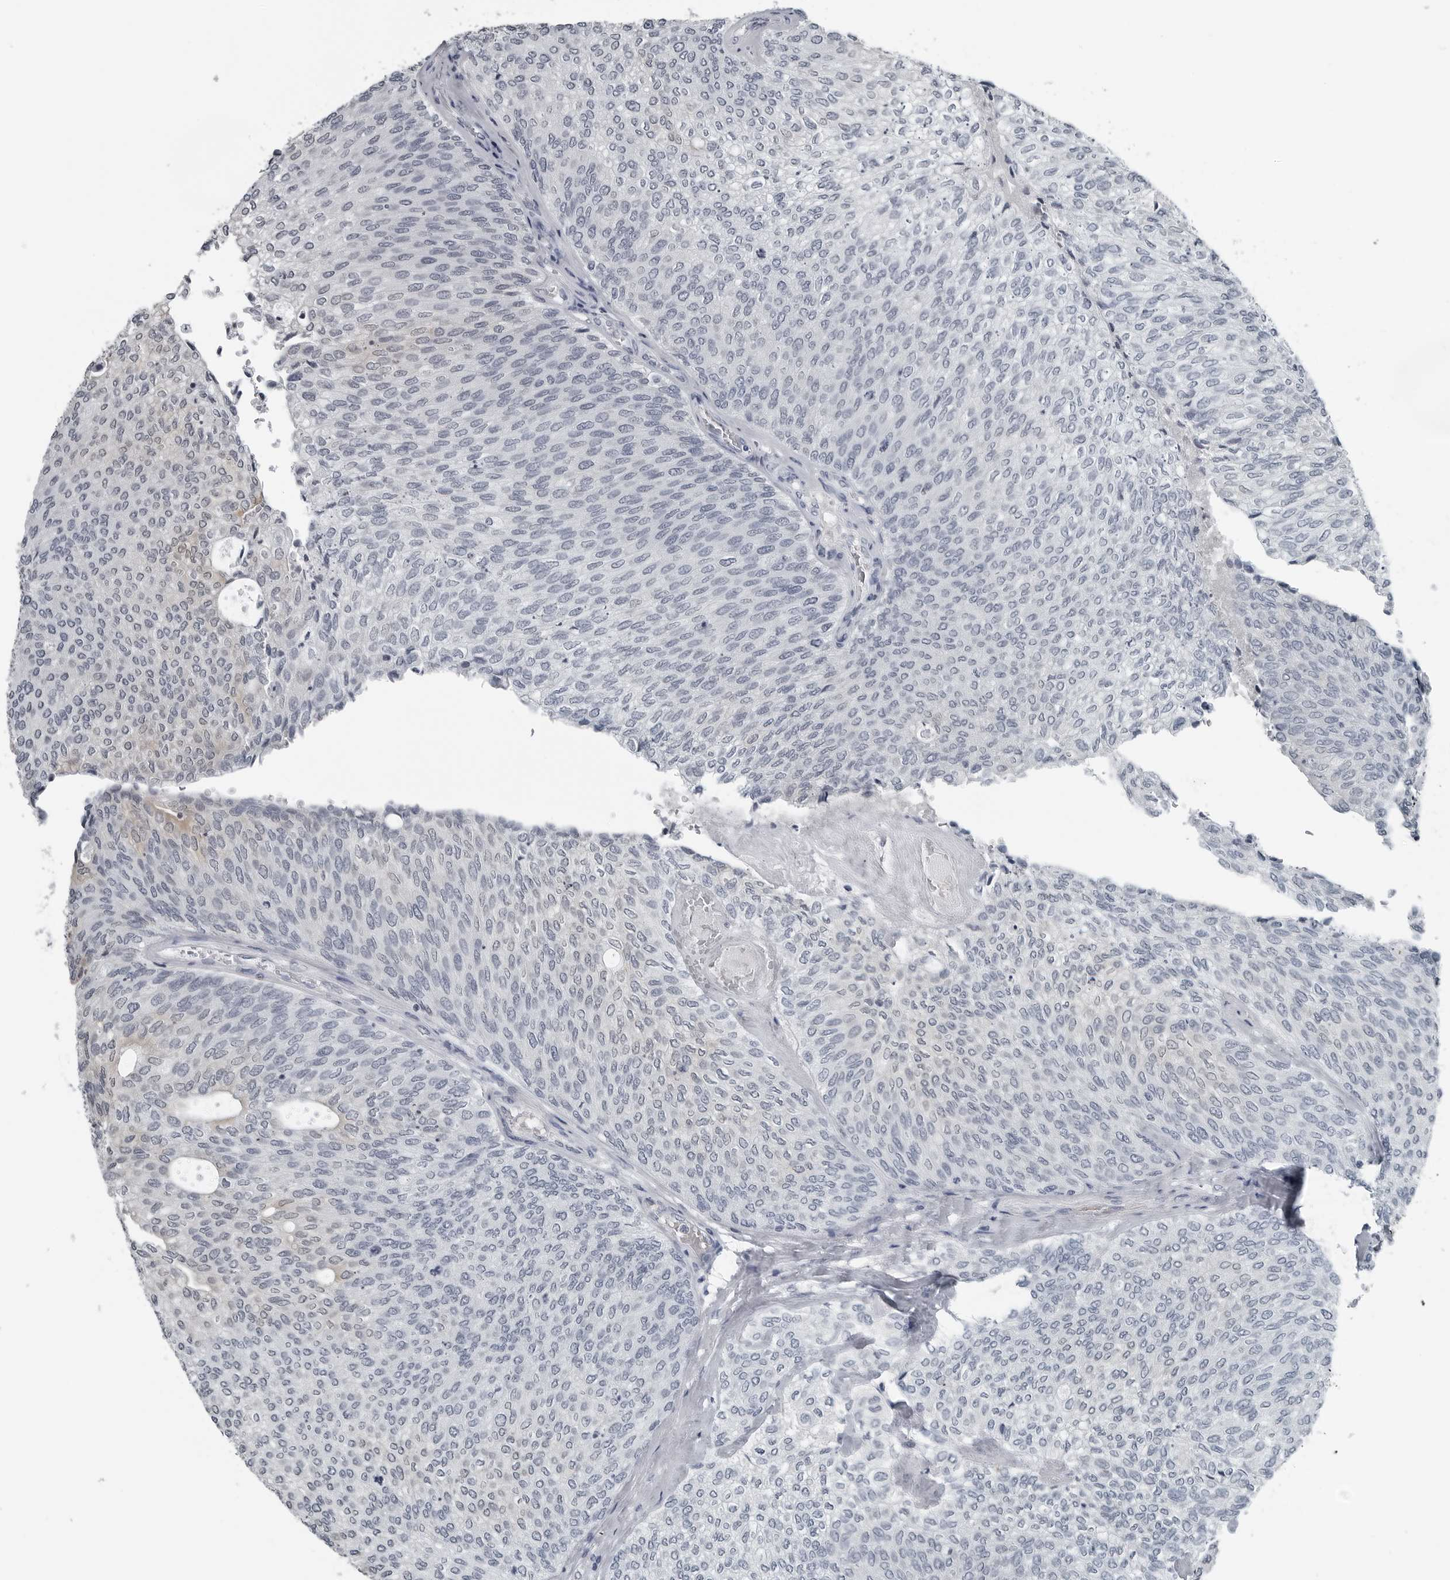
{"staining": {"intensity": "negative", "quantity": "none", "location": "none"}, "tissue": "urothelial cancer", "cell_type": "Tumor cells", "image_type": "cancer", "snomed": [{"axis": "morphology", "description": "Urothelial carcinoma, Low grade"}, {"axis": "topography", "description": "Urinary bladder"}], "caption": "This is an IHC photomicrograph of human urothelial carcinoma (low-grade). There is no expression in tumor cells.", "gene": "SPINK1", "patient": {"sex": "female", "age": 79}}